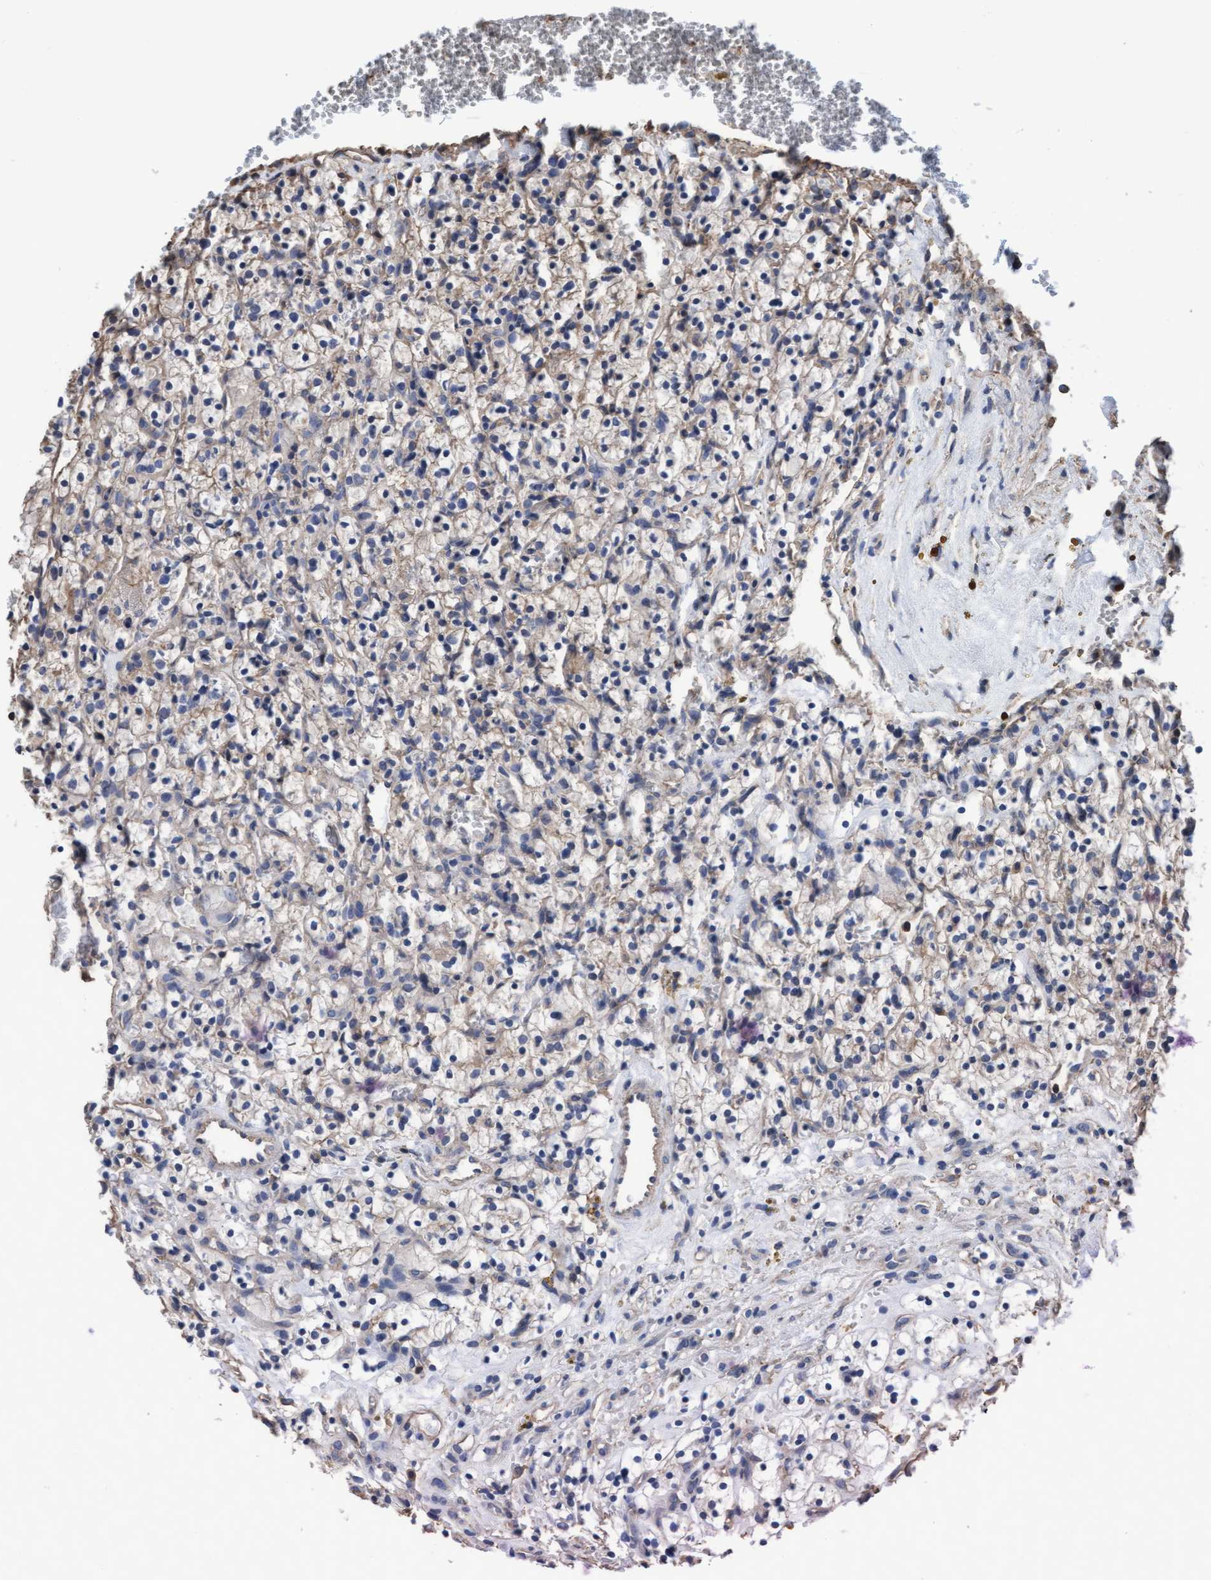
{"staining": {"intensity": "weak", "quantity": ">75%", "location": "cytoplasmic/membranous"}, "tissue": "renal cancer", "cell_type": "Tumor cells", "image_type": "cancer", "snomed": [{"axis": "morphology", "description": "Adenocarcinoma, NOS"}, {"axis": "topography", "description": "Kidney"}], "caption": "IHC of renal cancer demonstrates low levels of weak cytoplasmic/membranous staining in approximately >75% of tumor cells.", "gene": "GRHPR", "patient": {"sex": "female", "age": 57}}